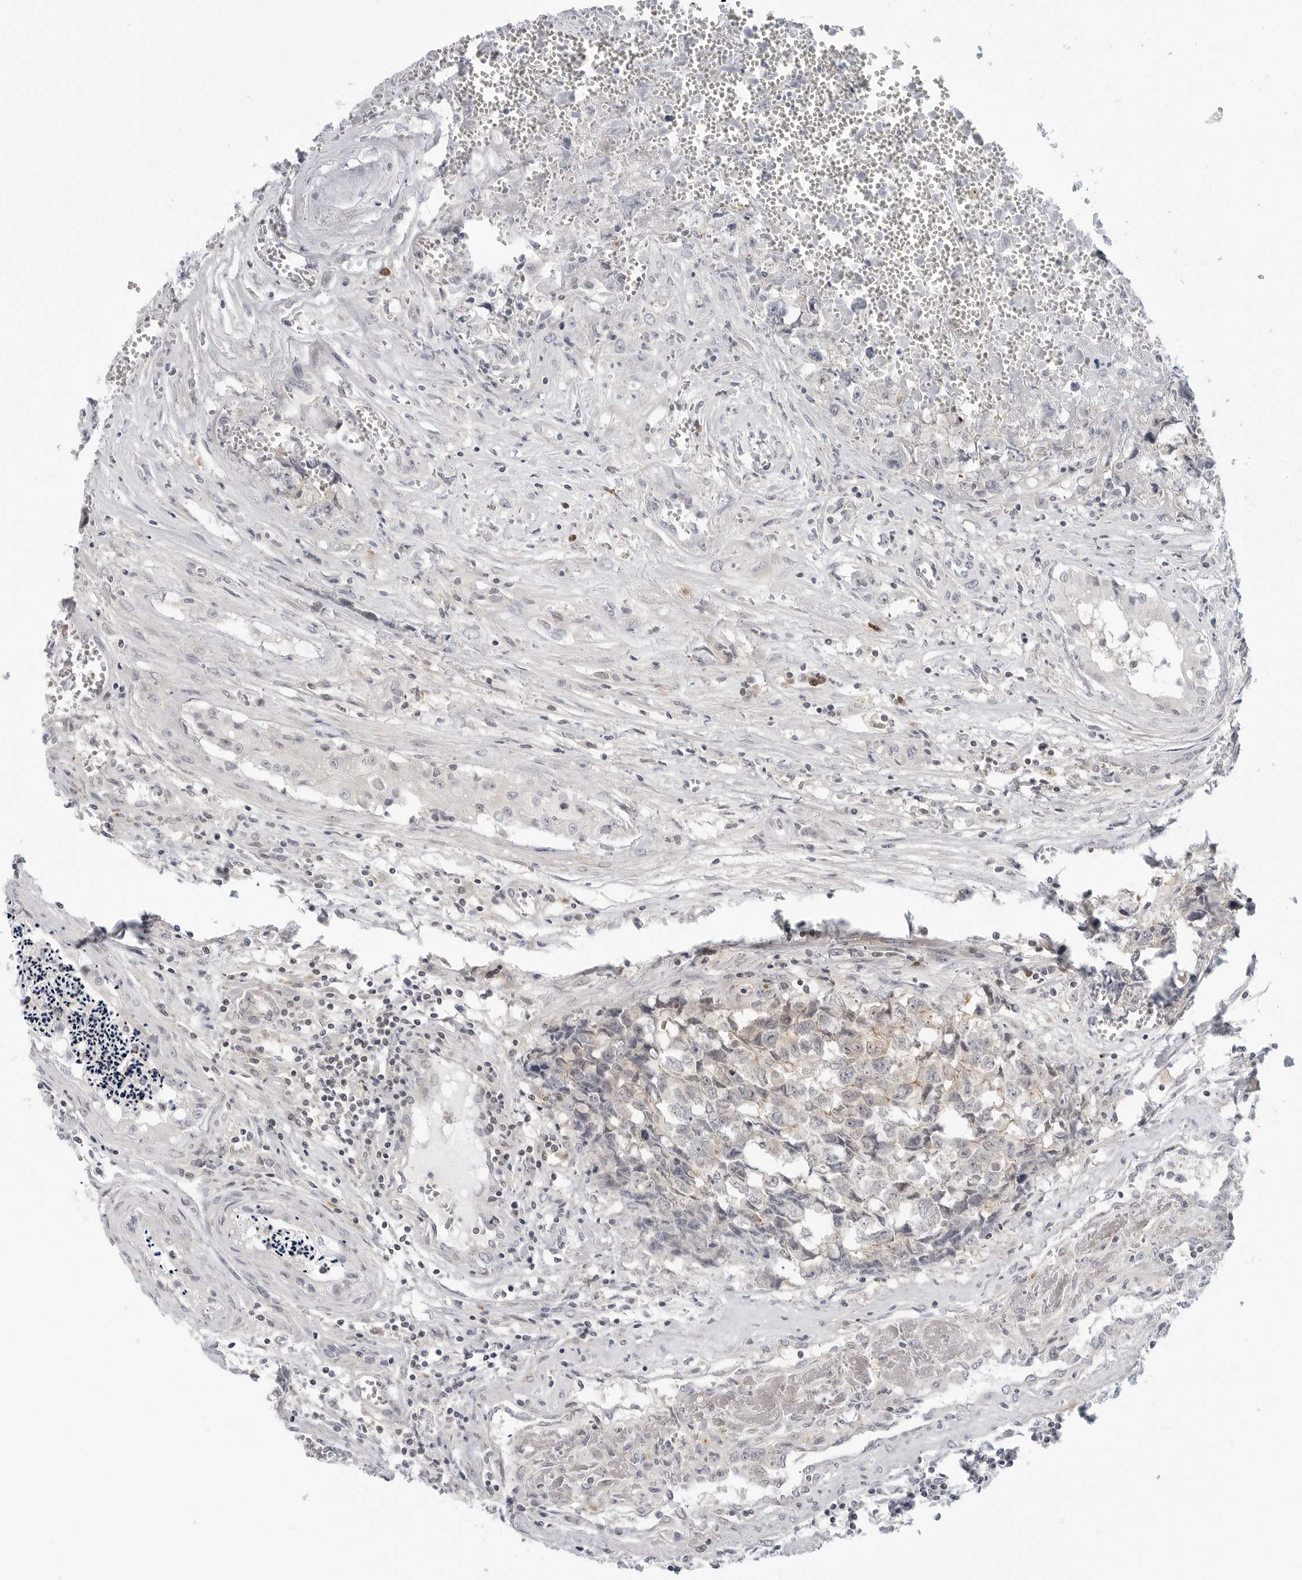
{"staining": {"intensity": "negative", "quantity": "none", "location": "none"}, "tissue": "testis cancer", "cell_type": "Tumor cells", "image_type": "cancer", "snomed": [{"axis": "morphology", "description": "Carcinoma, Embryonal, NOS"}, {"axis": "topography", "description": "Testis"}], "caption": "Human testis cancer (embryonal carcinoma) stained for a protein using immunohistochemistry displays no staining in tumor cells.", "gene": "STXBP3", "patient": {"sex": "male", "age": 31}}